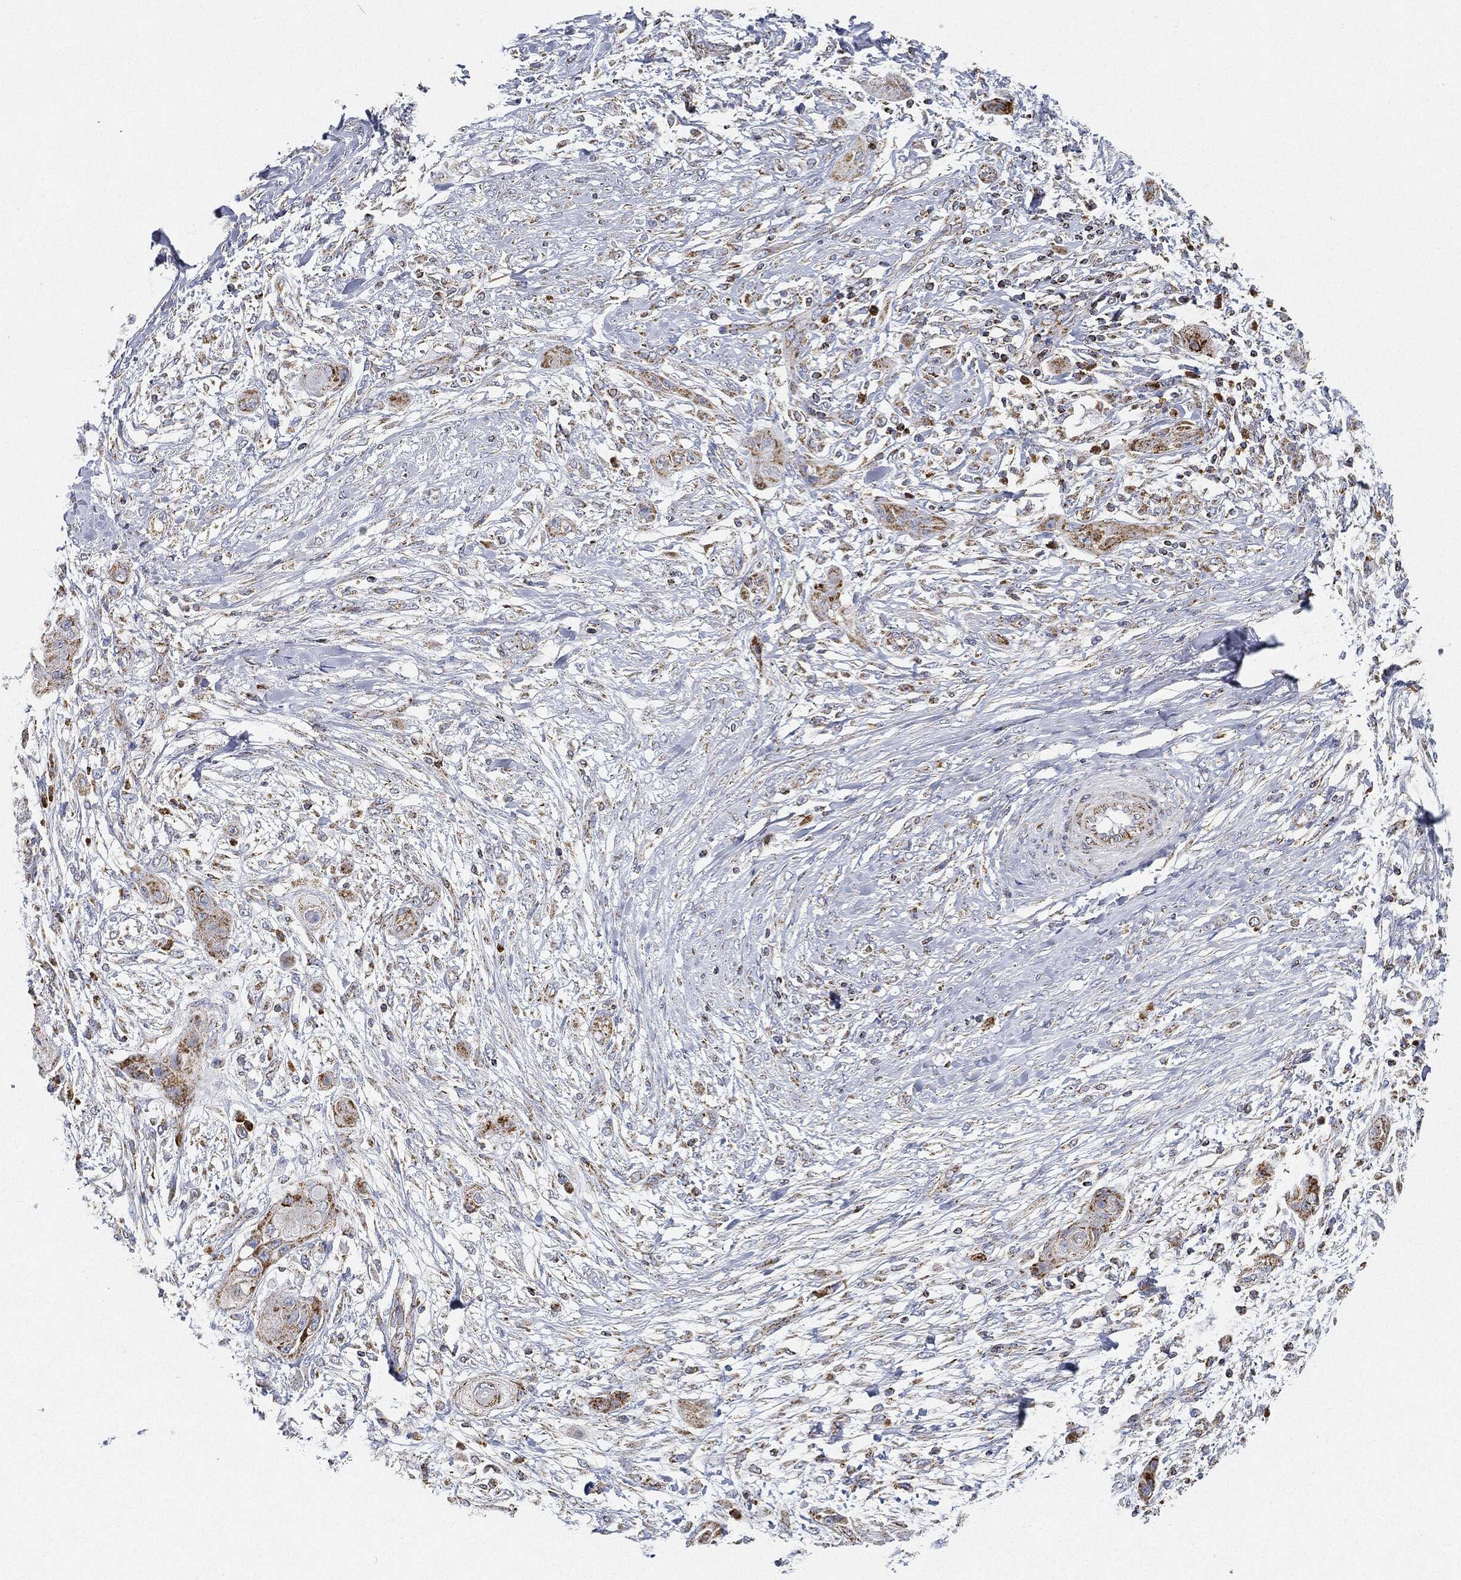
{"staining": {"intensity": "moderate", "quantity": "25%-75%", "location": "cytoplasmic/membranous"}, "tissue": "skin cancer", "cell_type": "Tumor cells", "image_type": "cancer", "snomed": [{"axis": "morphology", "description": "Squamous cell carcinoma, NOS"}, {"axis": "topography", "description": "Skin"}], "caption": "Immunohistochemical staining of human skin cancer (squamous cell carcinoma) shows medium levels of moderate cytoplasmic/membranous protein positivity in approximately 25%-75% of tumor cells. The staining was performed using DAB (3,3'-diaminobenzidine), with brown indicating positive protein expression. Nuclei are stained blue with hematoxylin.", "gene": "CAPN15", "patient": {"sex": "male", "age": 62}}